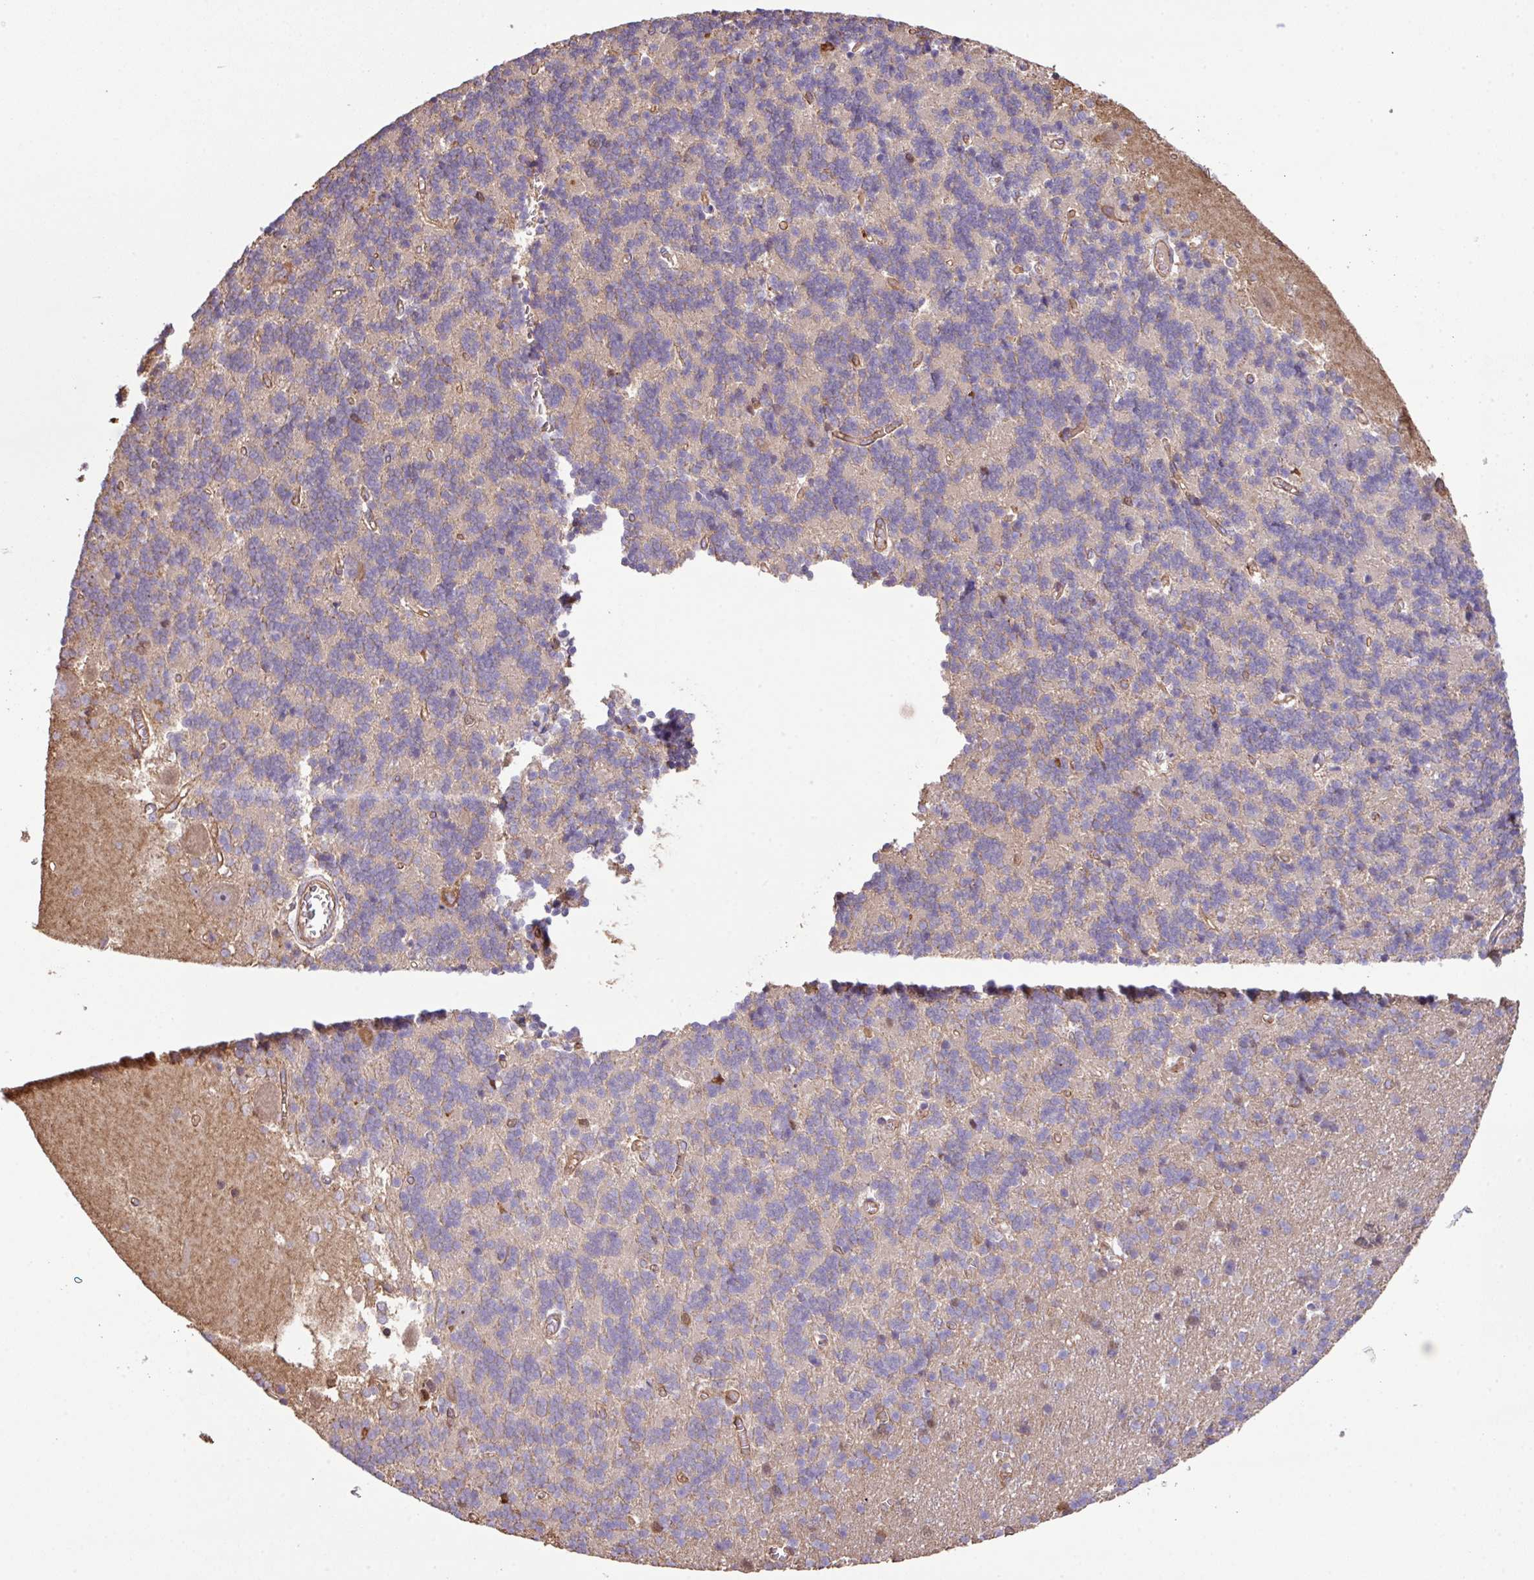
{"staining": {"intensity": "weak", "quantity": "25%-75%", "location": "cytoplasmic/membranous"}, "tissue": "cerebellum", "cell_type": "Cells in granular layer", "image_type": "normal", "snomed": [{"axis": "morphology", "description": "Normal tissue, NOS"}, {"axis": "topography", "description": "Cerebellum"}], "caption": "IHC histopathology image of normal cerebellum stained for a protein (brown), which reveals low levels of weak cytoplasmic/membranous expression in approximately 25%-75% of cells in granular layer.", "gene": "LRRC53", "patient": {"sex": "male", "age": 37}}